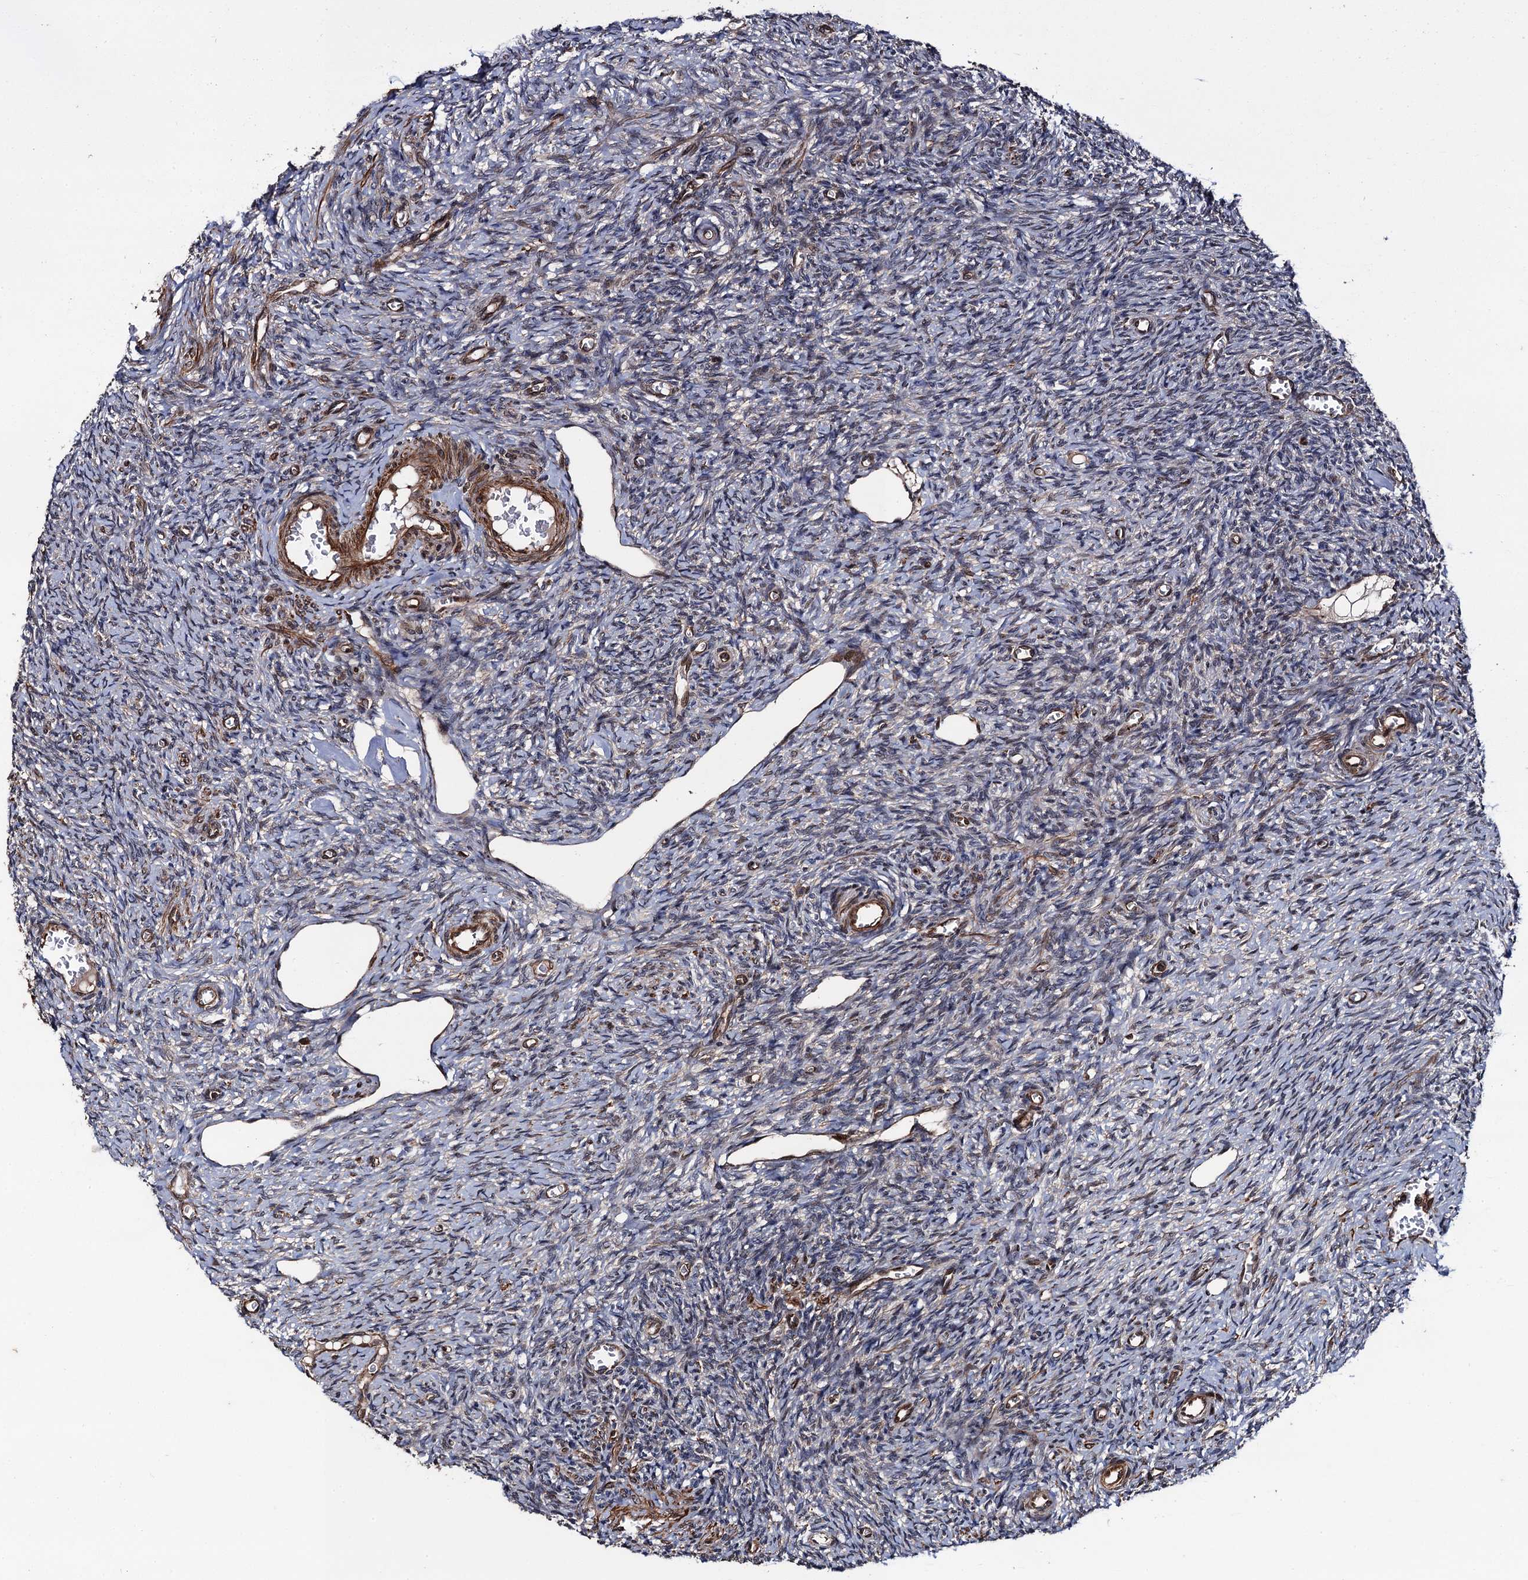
{"staining": {"intensity": "weak", "quantity": ">75%", "location": "cytoplasmic/membranous"}, "tissue": "ovary", "cell_type": "Follicle cells", "image_type": "normal", "snomed": [{"axis": "morphology", "description": "Normal tissue, NOS"}, {"axis": "topography", "description": "Ovary"}], "caption": "Immunohistochemistry (IHC) (DAB) staining of unremarkable human ovary exhibits weak cytoplasmic/membranous protein positivity in about >75% of follicle cells. The staining is performed using DAB (3,3'-diaminobenzidine) brown chromogen to label protein expression. The nuclei are counter-stained blue using hematoxylin.", "gene": "BORA", "patient": {"sex": "female", "age": 27}}